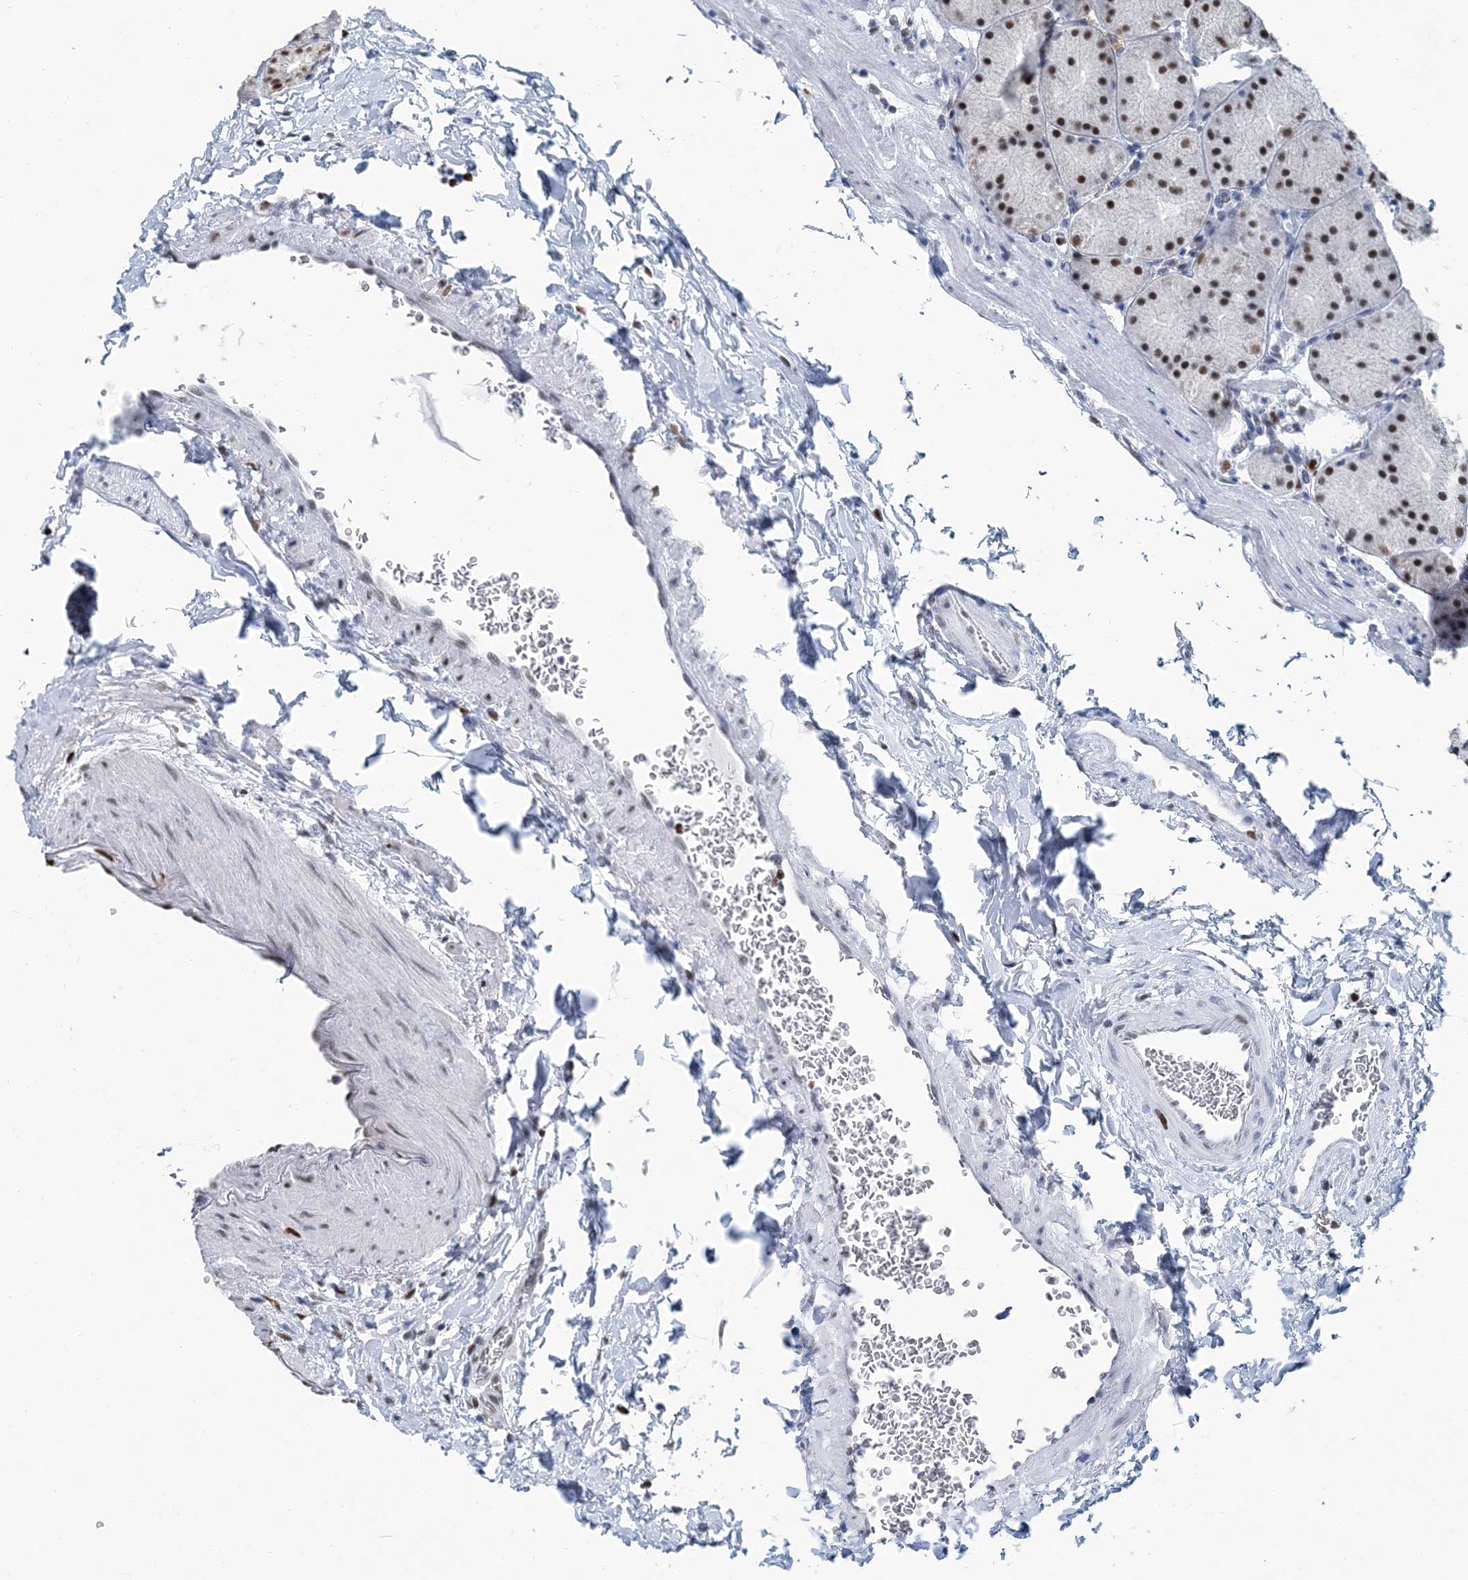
{"staining": {"intensity": "moderate", "quantity": ">75%", "location": "nuclear"}, "tissue": "stomach", "cell_type": "Glandular cells", "image_type": "normal", "snomed": [{"axis": "morphology", "description": "Normal tissue, NOS"}, {"axis": "topography", "description": "Stomach, upper"}, {"axis": "topography", "description": "Stomach"}], "caption": "A brown stain shows moderate nuclear positivity of a protein in glandular cells of unremarkable human stomach. (IHC, brightfield microscopy, high magnification).", "gene": "HAT1", "patient": {"sex": "male", "age": 48}}